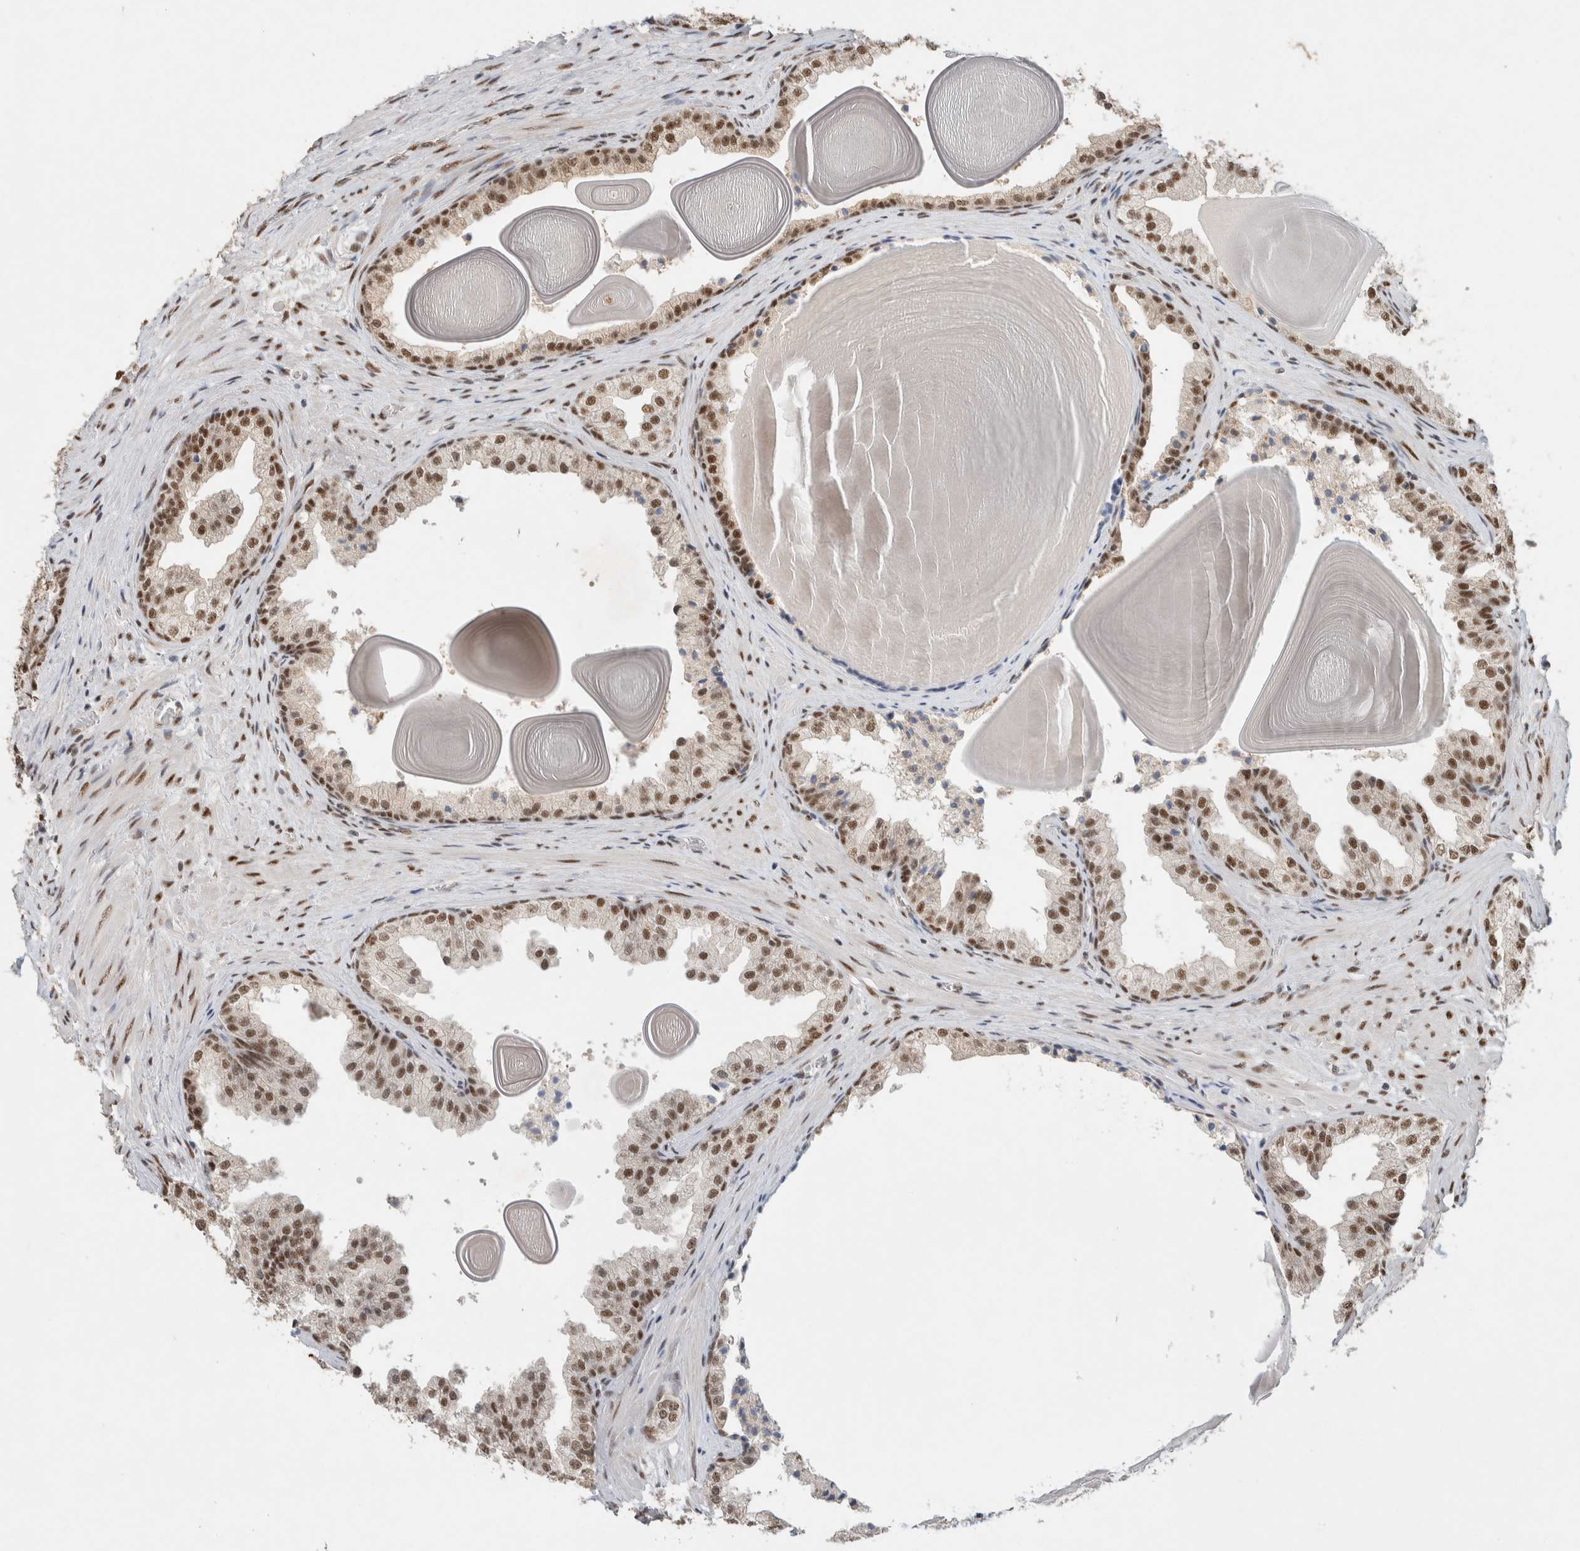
{"staining": {"intensity": "strong", "quantity": ">75%", "location": "nuclear"}, "tissue": "prostate", "cell_type": "Glandular cells", "image_type": "normal", "snomed": [{"axis": "morphology", "description": "Normal tissue, NOS"}, {"axis": "topography", "description": "Prostate"}], "caption": "Glandular cells show high levels of strong nuclear positivity in approximately >75% of cells in normal prostate.", "gene": "DDX42", "patient": {"sex": "male", "age": 48}}